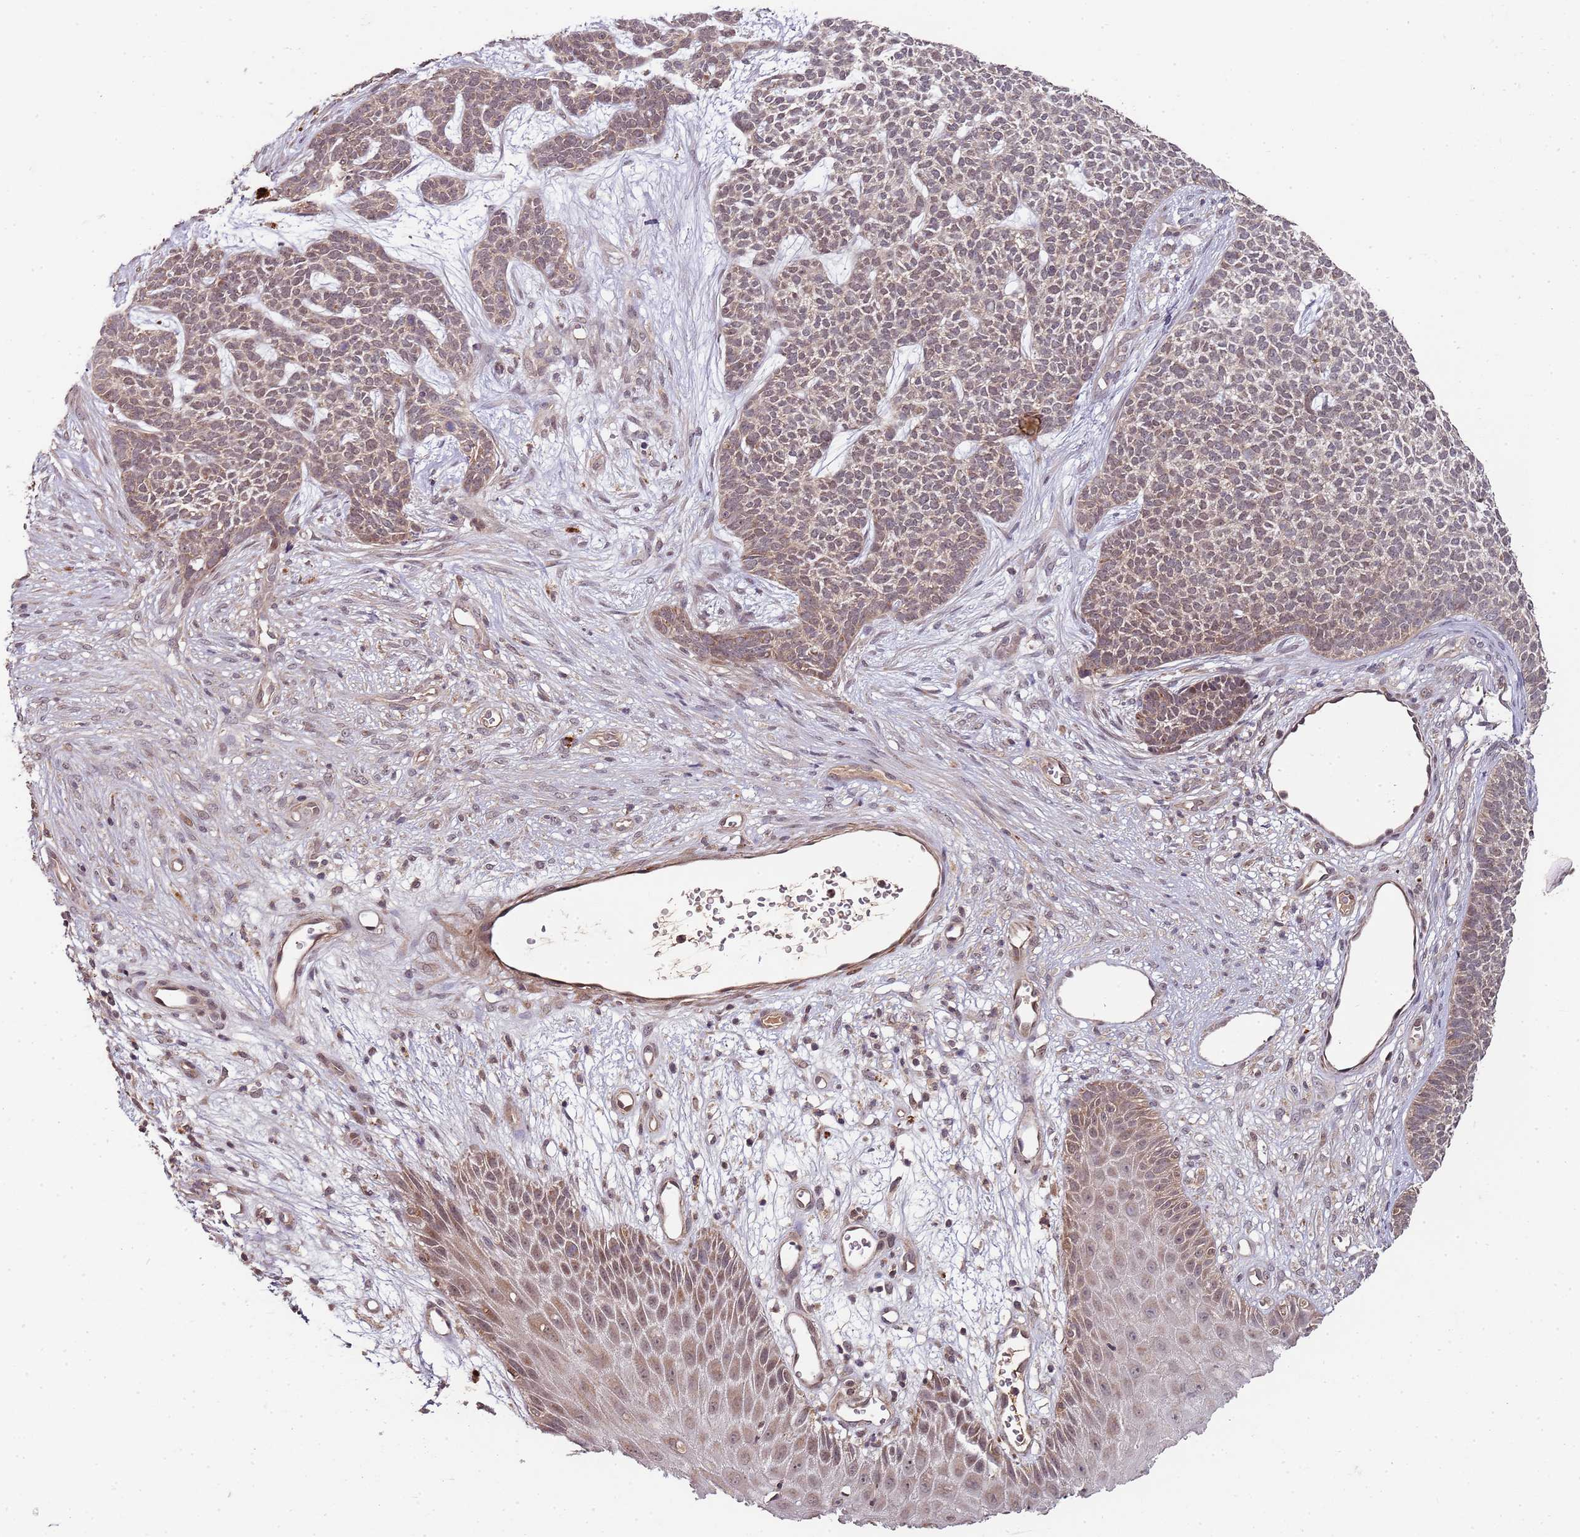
{"staining": {"intensity": "weak", "quantity": "25%-75%", "location": "cytoplasmic/membranous"}, "tissue": "skin cancer", "cell_type": "Tumor cells", "image_type": "cancer", "snomed": [{"axis": "morphology", "description": "Basal cell carcinoma"}, {"axis": "topography", "description": "Skin"}], "caption": "A brown stain shows weak cytoplasmic/membranous positivity of a protein in human skin cancer tumor cells.", "gene": "LIN37", "patient": {"sex": "female", "age": 84}}